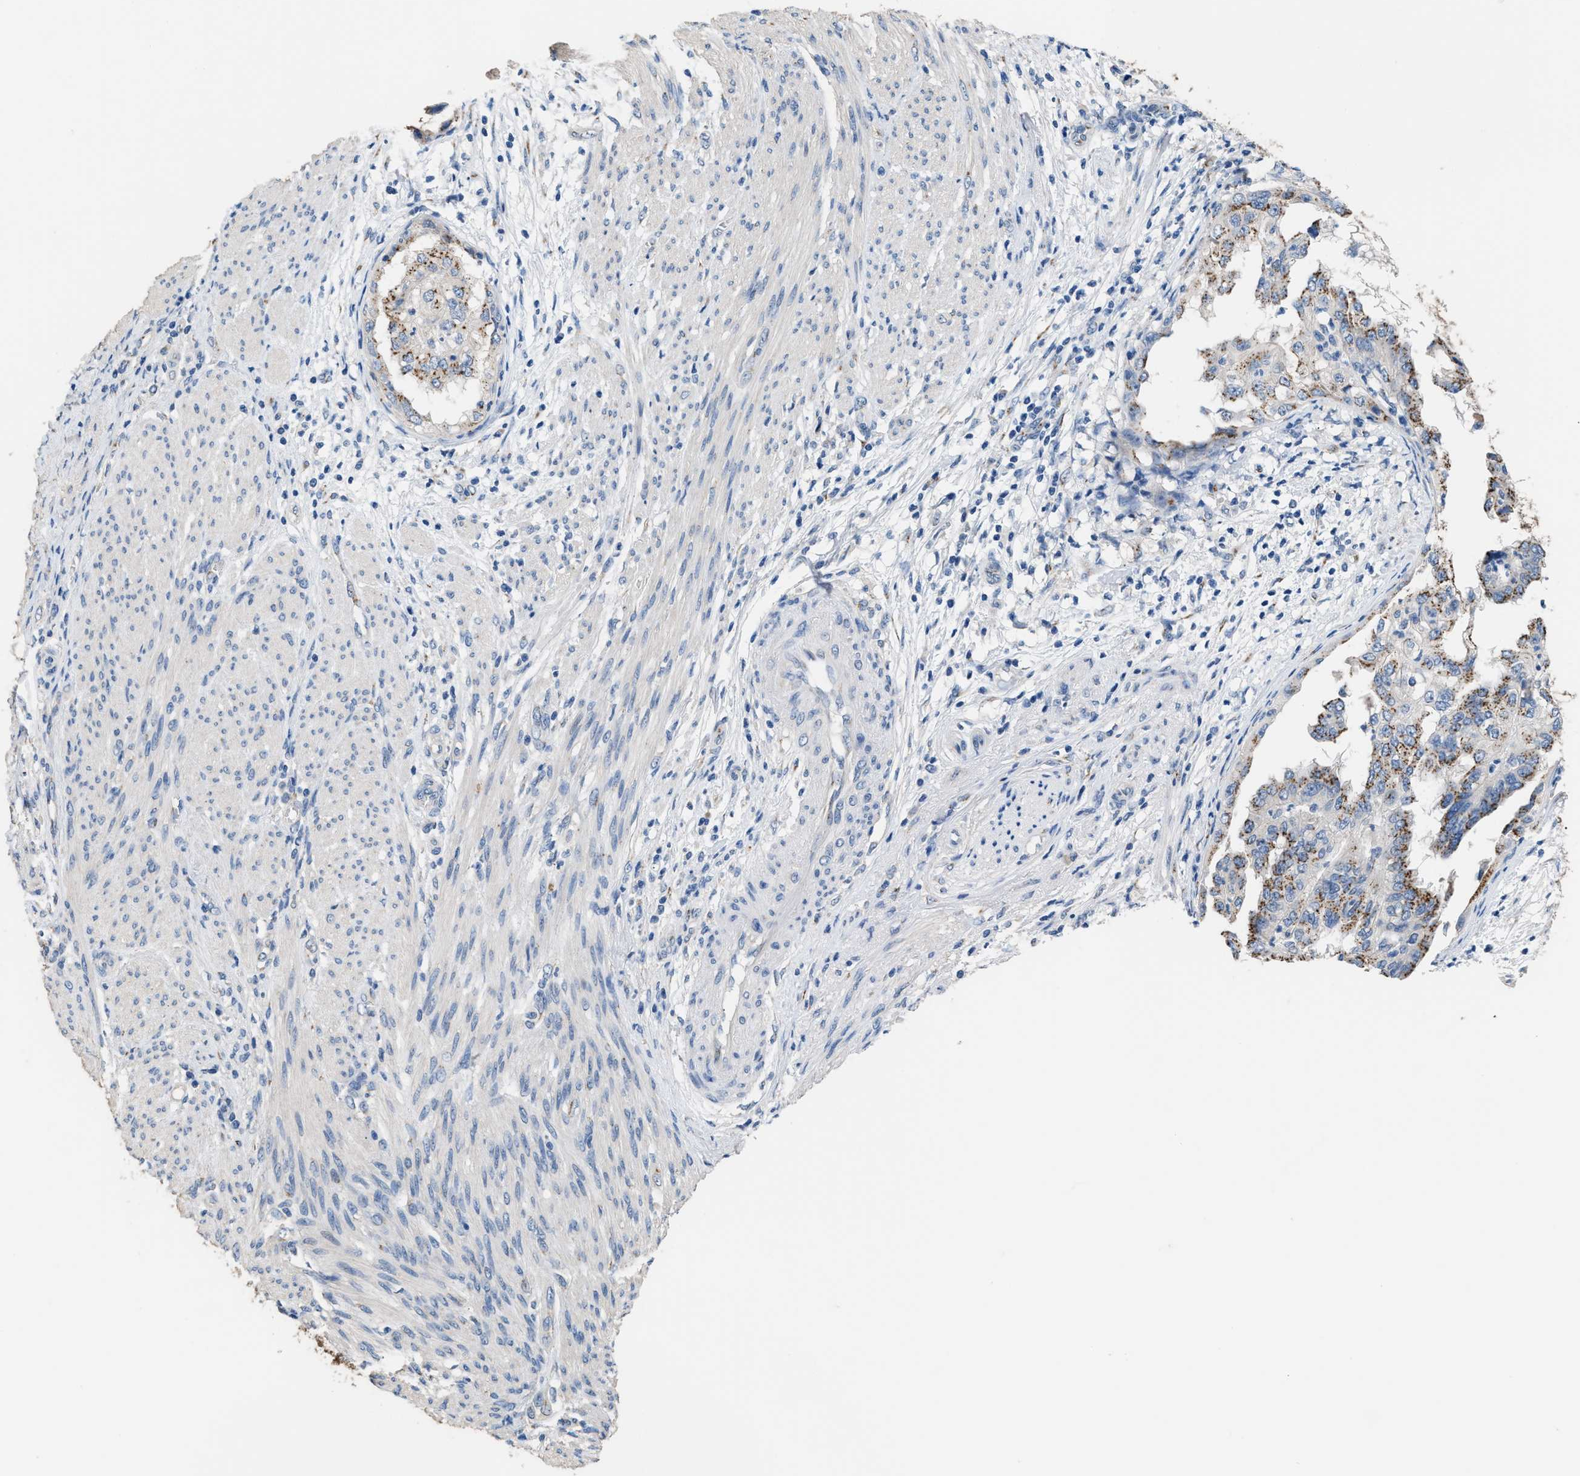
{"staining": {"intensity": "moderate", "quantity": ">75%", "location": "cytoplasmic/membranous"}, "tissue": "endometrial cancer", "cell_type": "Tumor cells", "image_type": "cancer", "snomed": [{"axis": "morphology", "description": "Adenocarcinoma, NOS"}, {"axis": "topography", "description": "Endometrium"}], "caption": "Moderate cytoplasmic/membranous positivity is present in about >75% of tumor cells in endometrial cancer.", "gene": "GOLM1", "patient": {"sex": "female", "age": 85}}